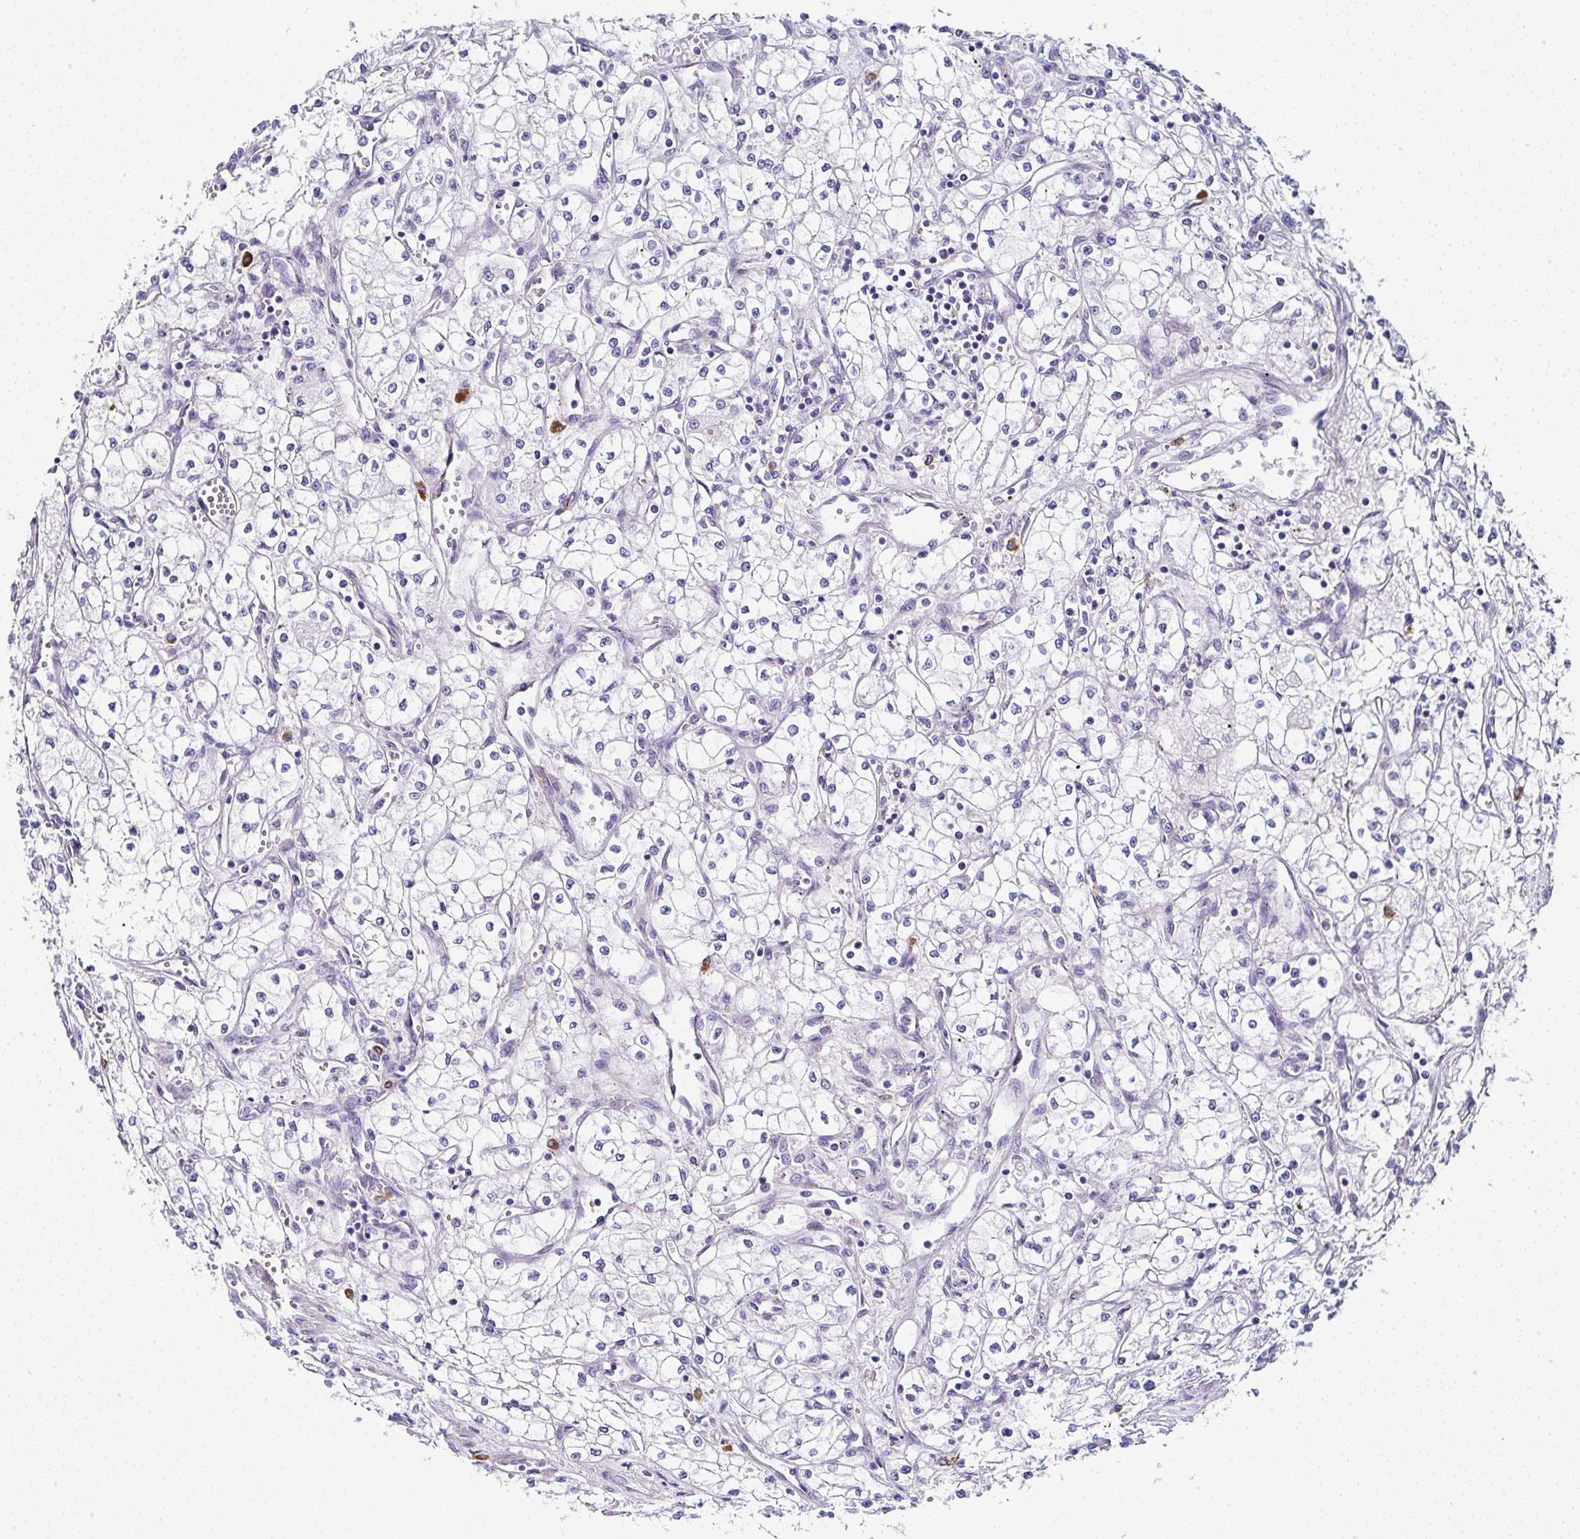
{"staining": {"intensity": "negative", "quantity": "none", "location": "none"}, "tissue": "renal cancer", "cell_type": "Tumor cells", "image_type": "cancer", "snomed": [{"axis": "morphology", "description": "Adenocarcinoma, NOS"}, {"axis": "topography", "description": "Kidney"}], "caption": "The image exhibits no staining of tumor cells in adenocarcinoma (renal).", "gene": "PPFIA4", "patient": {"sex": "male", "age": 59}}